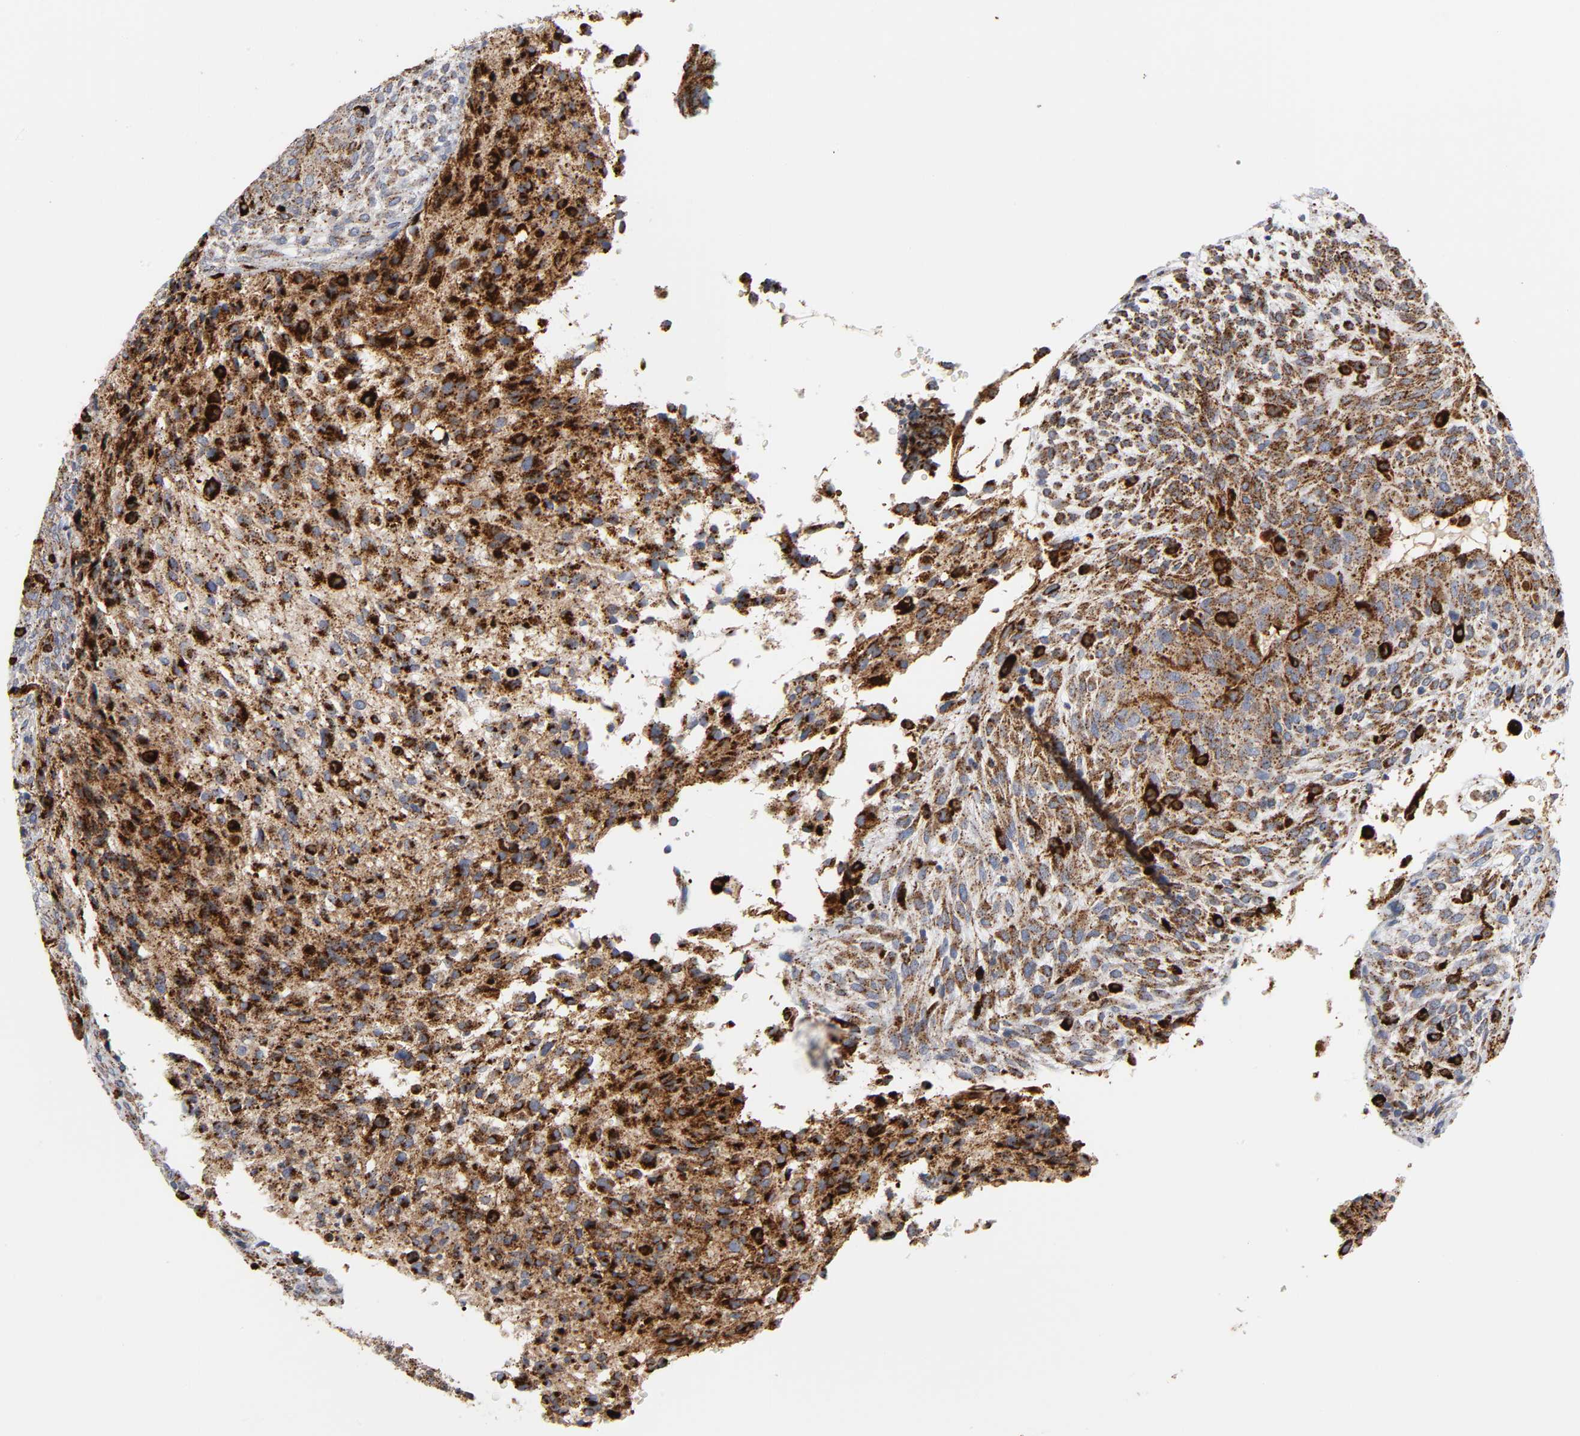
{"staining": {"intensity": "strong", "quantity": ">75%", "location": "cytoplasmic/membranous"}, "tissue": "glioma", "cell_type": "Tumor cells", "image_type": "cancer", "snomed": [{"axis": "morphology", "description": "Glioma, malignant, High grade"}, {"axis": "topography", "description": "Cerebral cortex"}], "caption": "Immunohistochemistry histopathology image of neoplastic tissue: glioma stained using immunohistochemistry (IHC) shows high levels of strong protein expression localized specifically in the cytoplasmic/membranous of tumor cells, appearing as a cytoplasmic/membranous brown color.", "gene": "PSAP", "patient": {"sex": "female", "age": 55}}